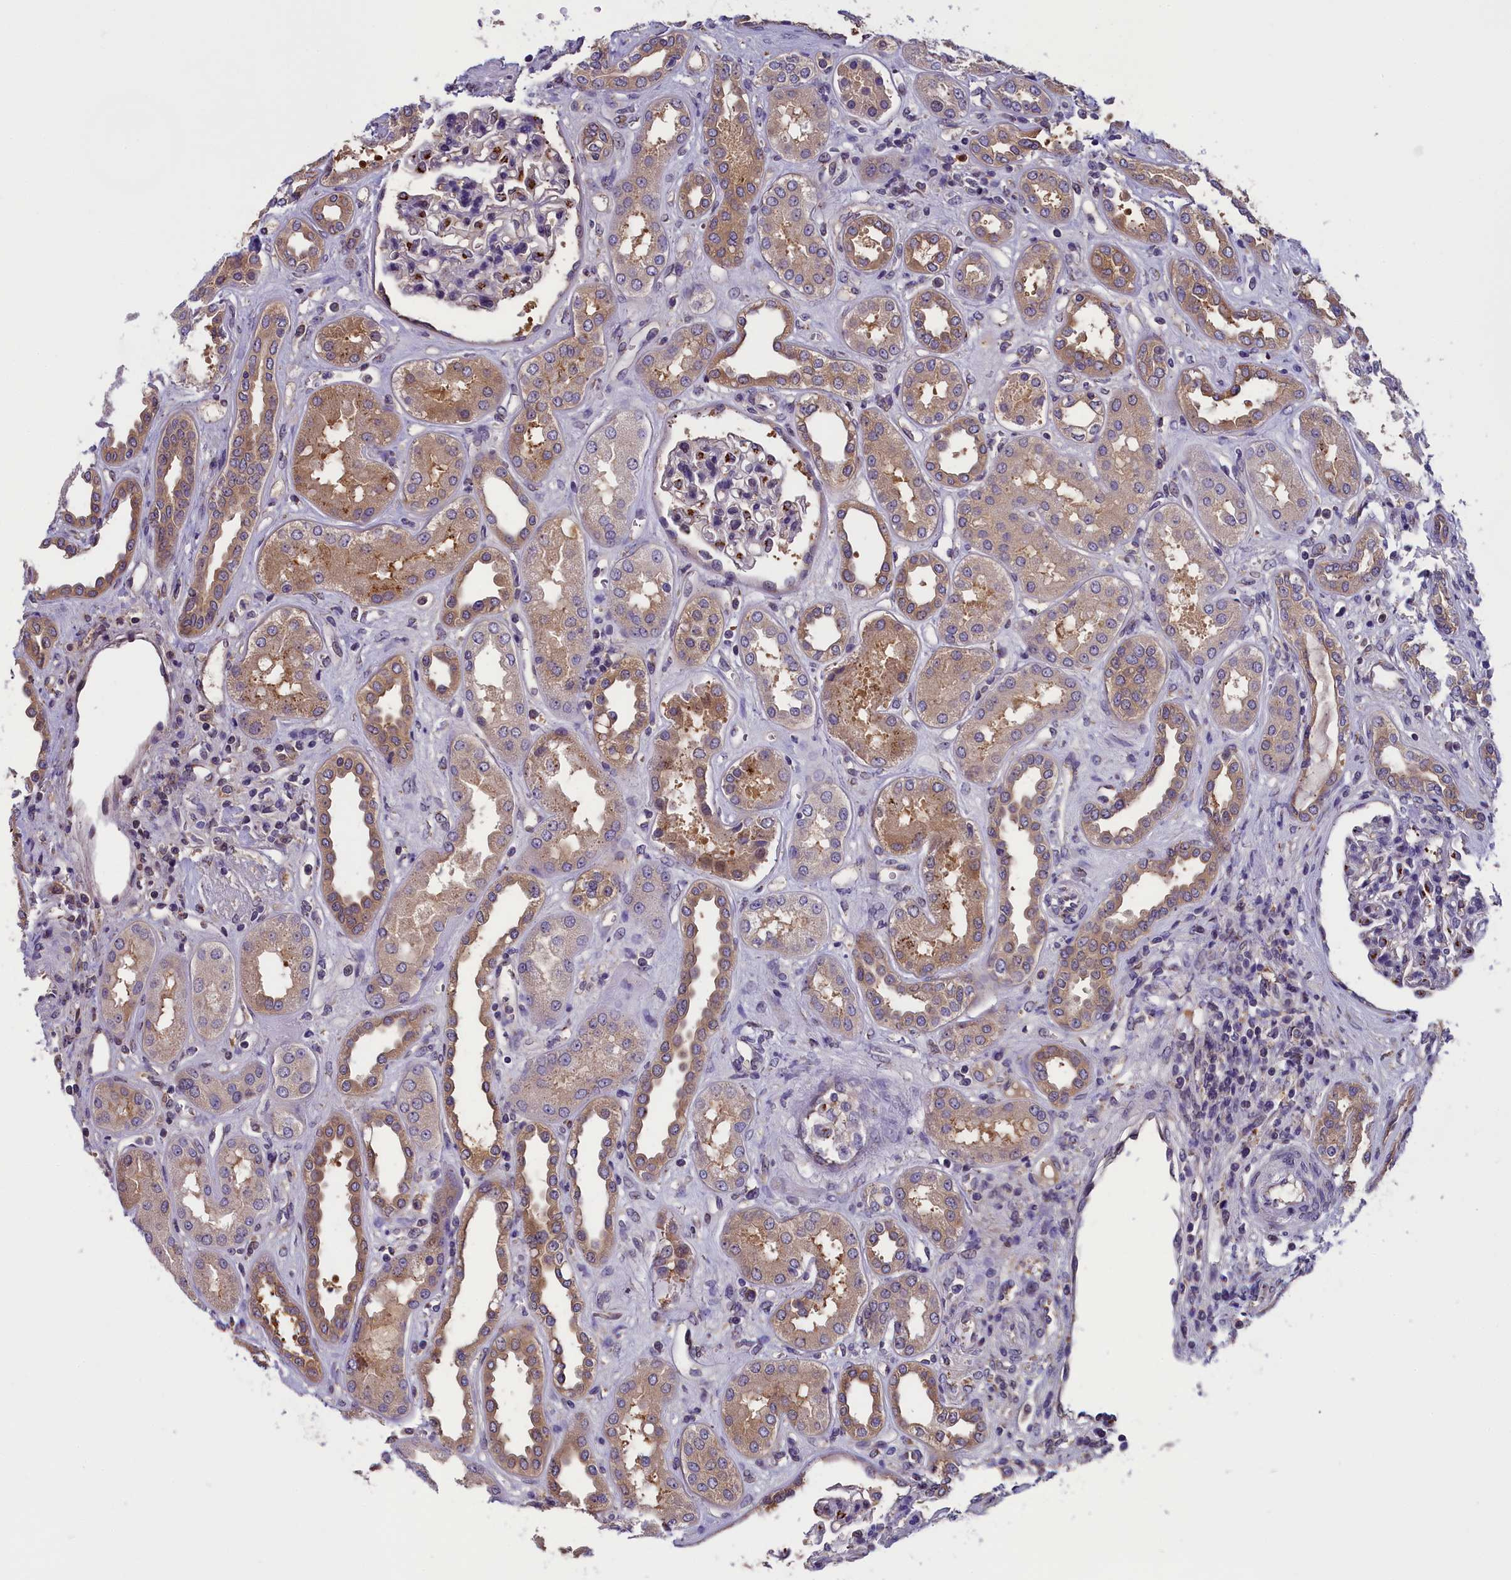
{"staining": {"intensity": "strong", "quantity": "<25%", "location": "cytoplasmic/membranous"}, "tissue": "kidney", "cell_type": "Cells in glomeruli", "image_type": "normal", "snomed": [{"axis": "morphology", "description": "Normal tissue, NOS"}, {"axis": "topography", "description": "Kidney"}], "caption": "Cells in glomeruli show medium levels of strong cytoplasmic/membranous staining in approximately <25% of cells in normal human kidney. Using DAB (brown) and hematoxylin (blue) stains, captured at high magnification using brightfield microscopy.", "gene": "ABCC8", "patient": {"sex": "male", "age": 59}}